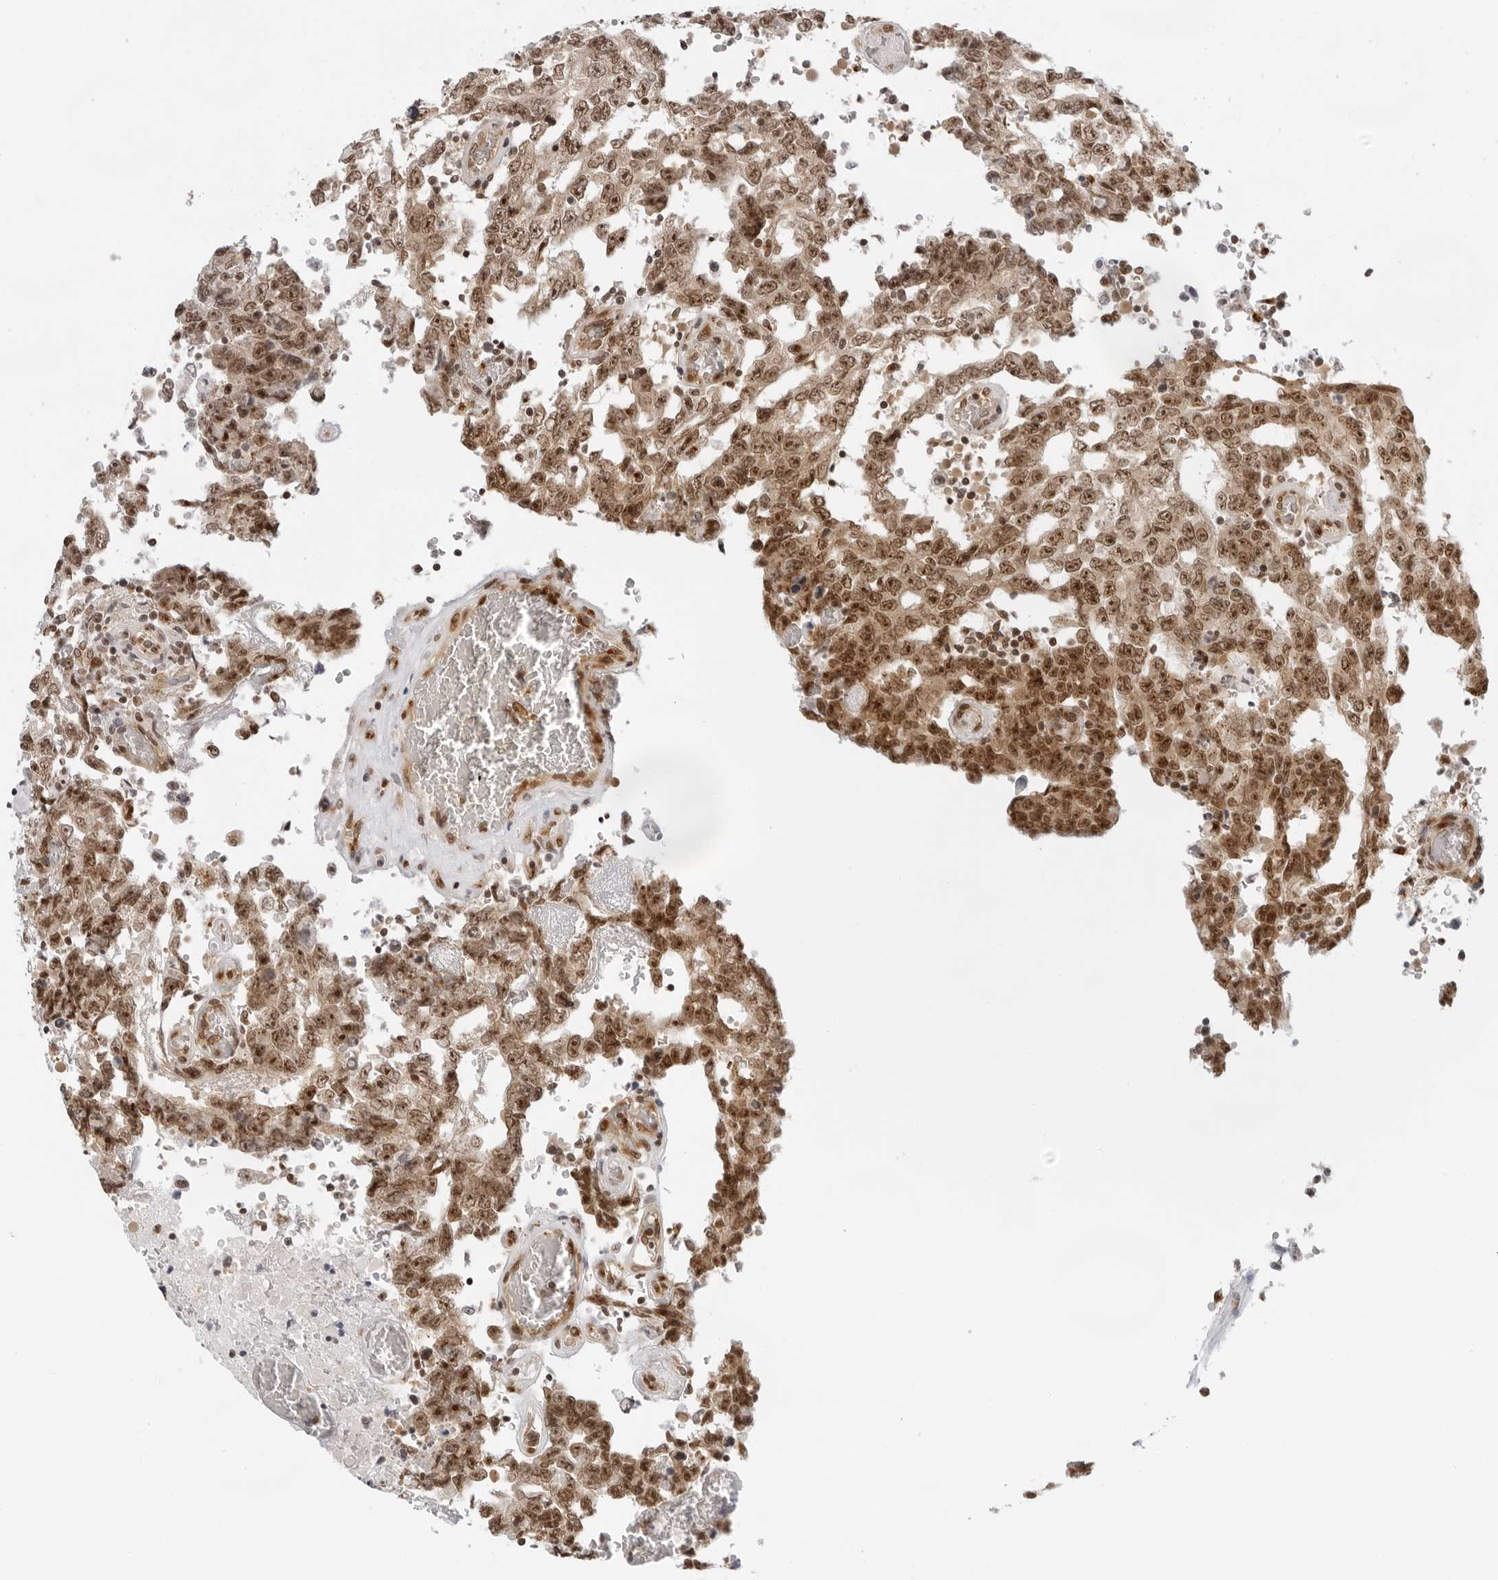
{"staining": {"intensity": "moderate", "quantity": ">75%", "location": "nuclear"}, "tissue": "testis cancer", "cell_type": "Tumor cells", "image_type": "cancer", "snomed": [{"axis": "morphology", "description": "Carcinoma, Embryonal, NOS"}, {"axis": "topography", "description": "Testis"}], "caption": "Testis cancer (embryonal carcinoma) stained for a protein exhibits moderate nuclear positivity in tumor cells. The staining was performed using DAB (3,3'-diaminobenzidine) to visualize the protein expression in brown, while the nuclei were stained in blue with hematoxylin (Magnification: 20x).", "gene": "TOX4", "patient": {"sex": "male", "age": 26}}